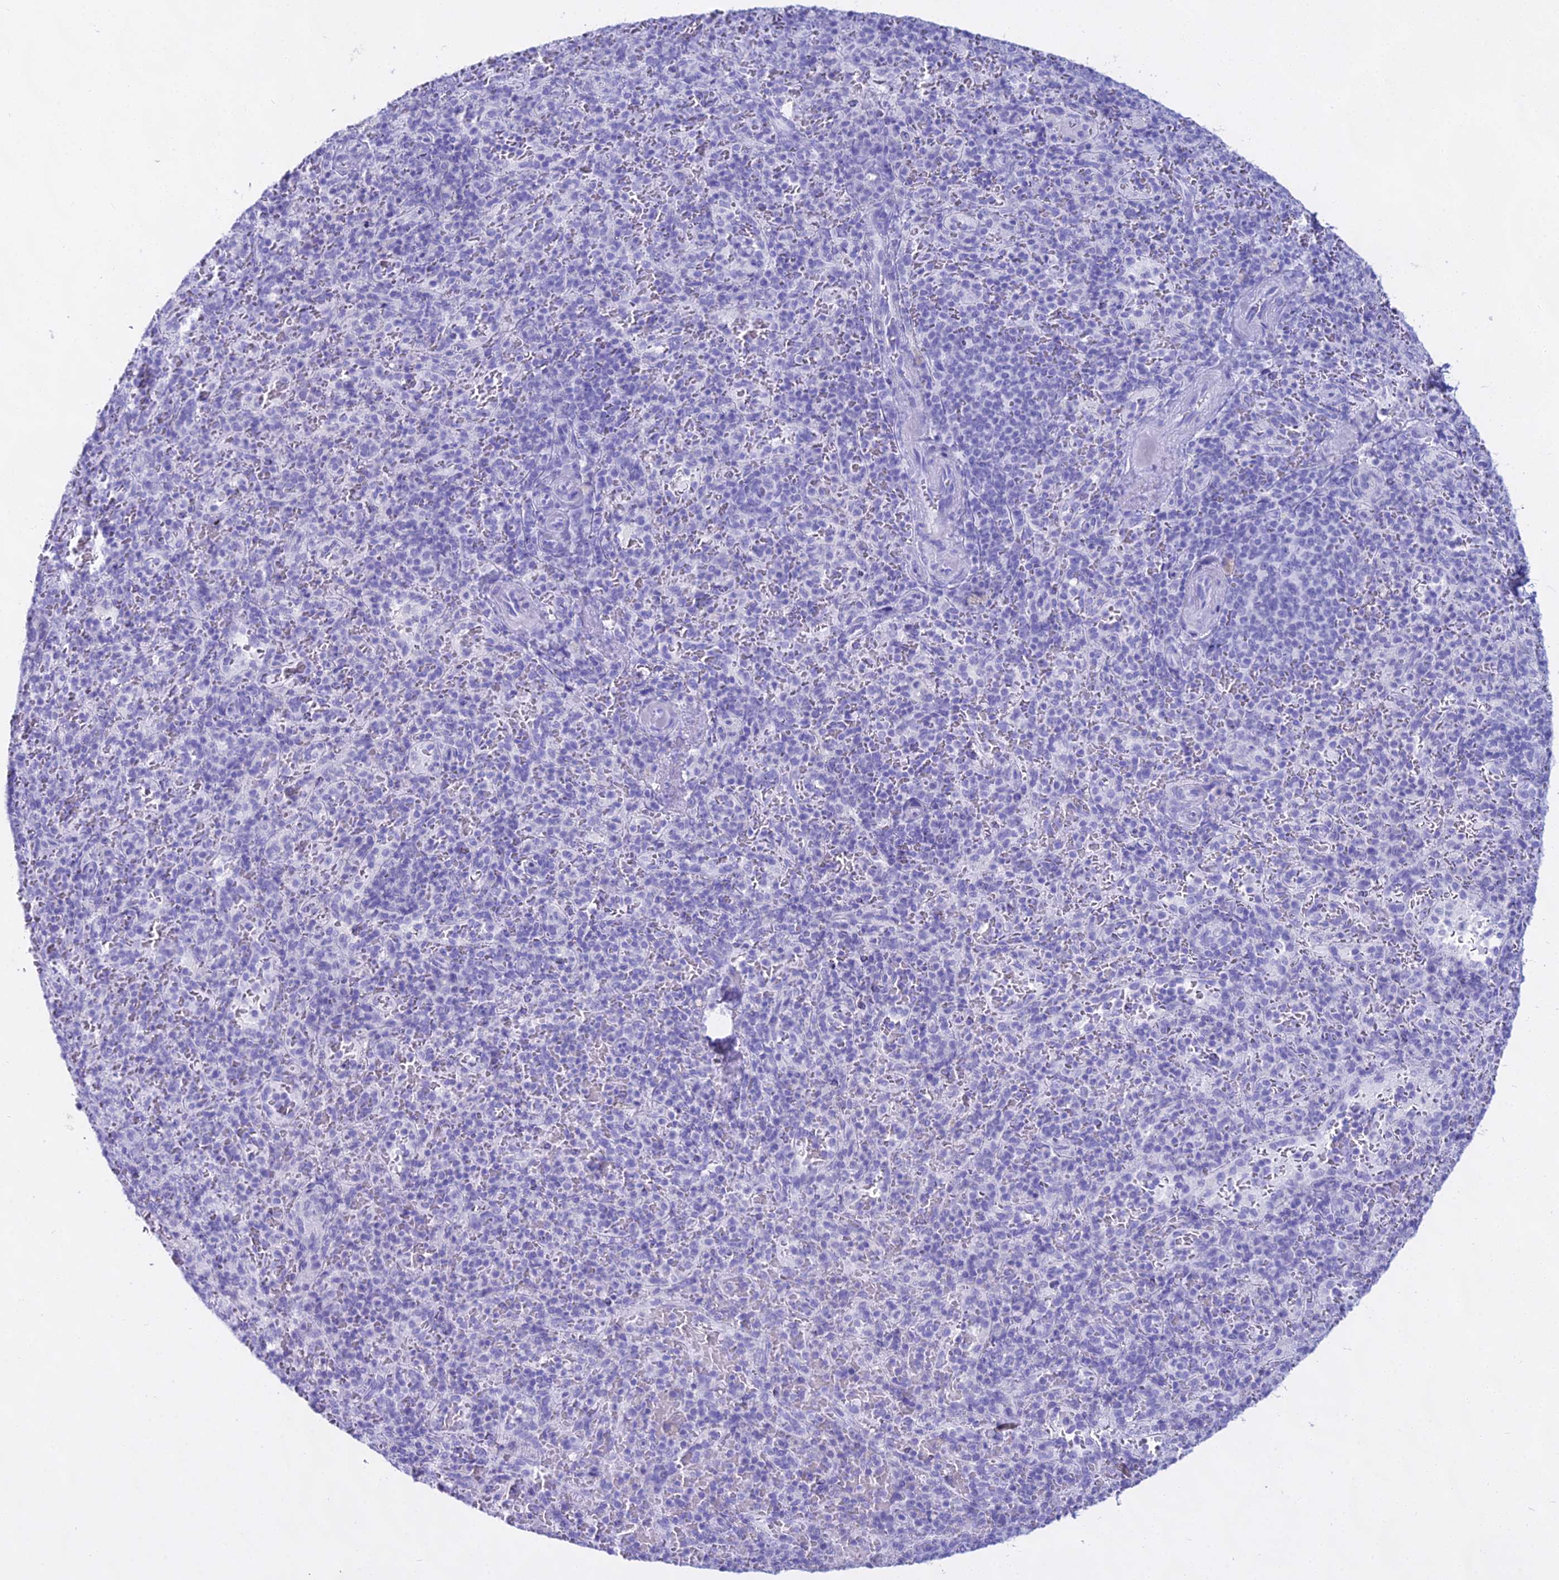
{"staining": {"intensity": "negative", "quantity": "none", "location": "none"}, "tissue": "spleen", "cell_type": "Cells in red pulp", "image_type": "normal", "snomed": [{"axis": "morphology", "description": "Normal tissue, NOS"}, {"axis": "topography", "description": "Spleen"}], "caption": "Immunohistochemistry (IHC) image of benign spleen: human spleen stained with DAB demonstrates no significant protein expression in cells in red pulp.", "gene": "CGB1", "patient": {"sex": "male", "age": 82}}